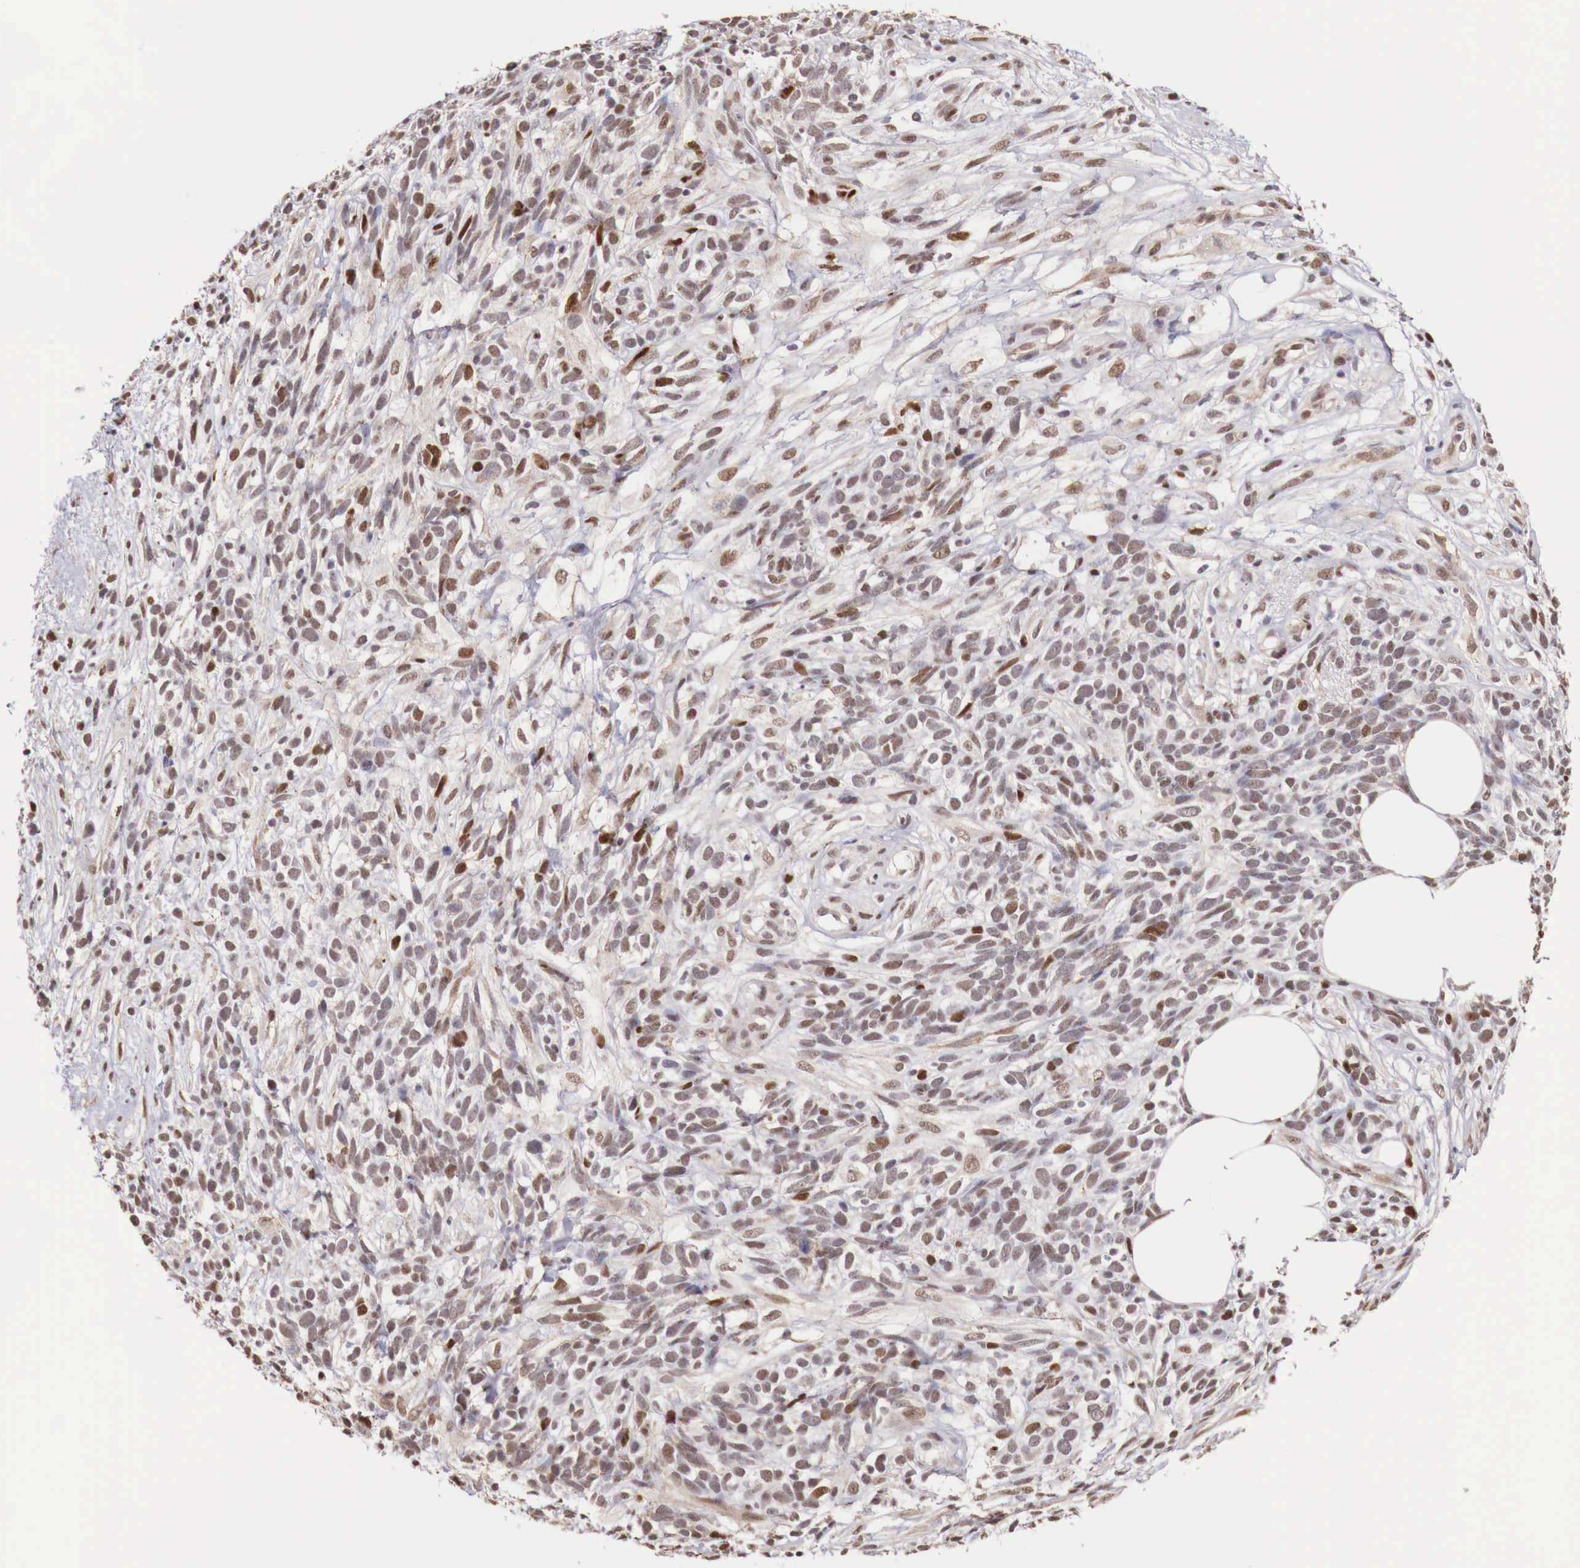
{"staining": {"intensity": "moderate", "quantity": ">75%", "location": "cytoplasmic/membranous,nuclear"}, "tissue": "melanoma", "cell_type": "Tumor cells", "image_type": "cancer", "snomed": [{"axis": "morphology", "description": "Malignant melanoma, NOS"}, {"axis": "topography", "description": "Skin"}], "caption": "Protein expression by immunohistochemistry (IHC) reveals moderate cytoplasmic/membranous and nuclear positivity in about >75% of tumor cells in malignant melanoma.", "gene": "FOXP2", "patient": {"sex": "female", "age": 85}}